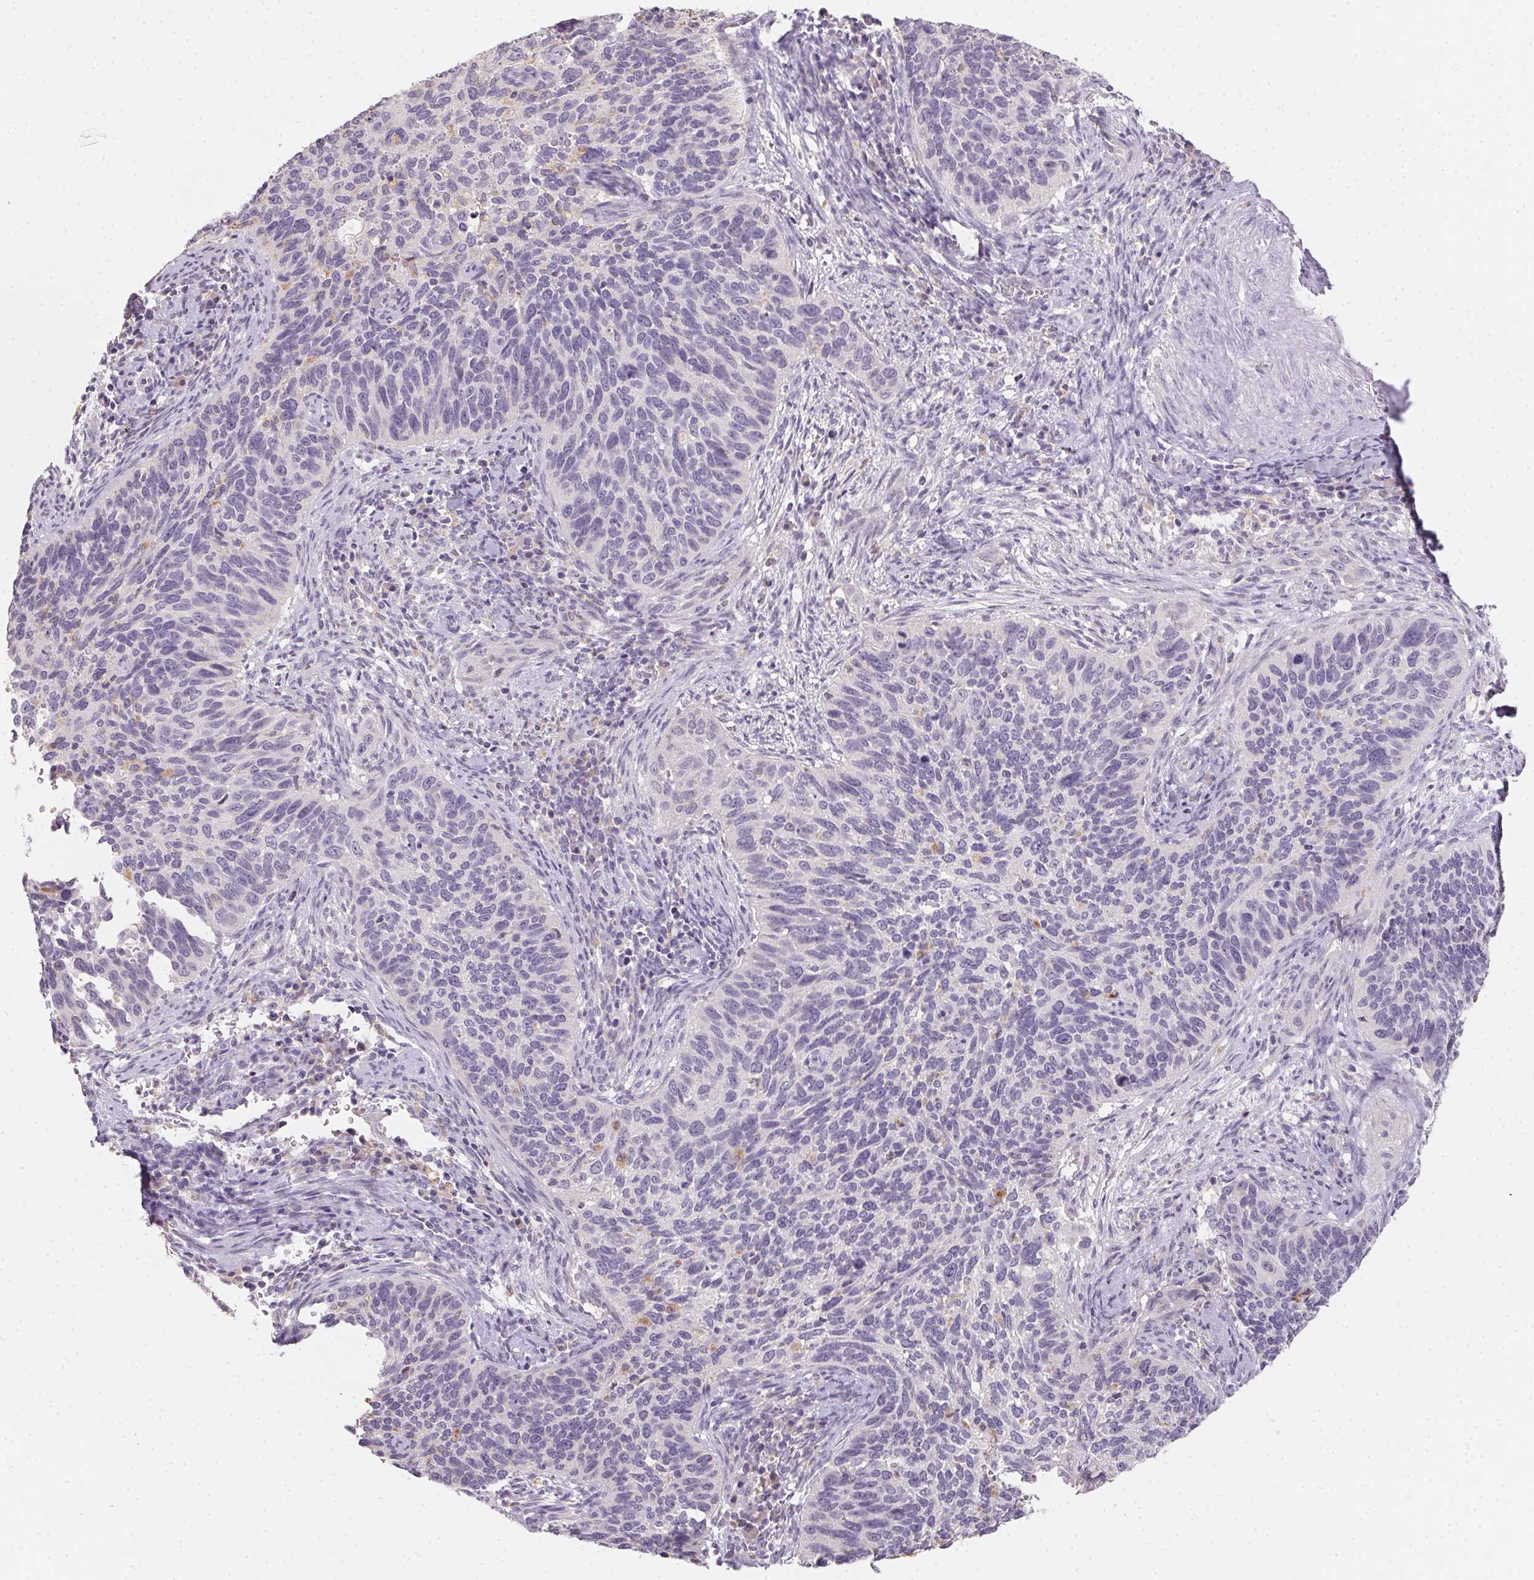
{"staining": {"intensity": "negative", "quantity": "none", "location": "none"}, "tissue": "cervical cancer", "cell_type": "Tumor cells", "image_type": "cancer", "snomed": [{"axis": "morphology", "description": "Squamous cell carcinoma, NOS"}, {"axis": "topography", "description": "Cervix"}], "caption": "Human squamous cell carcinoma (cervical) stained for a protein using immunohistochemistry (IHC) reveals no positivity in tumor cells.", "gene": "SLC6A18", "patient": {"sex": "female", "age": 51}}